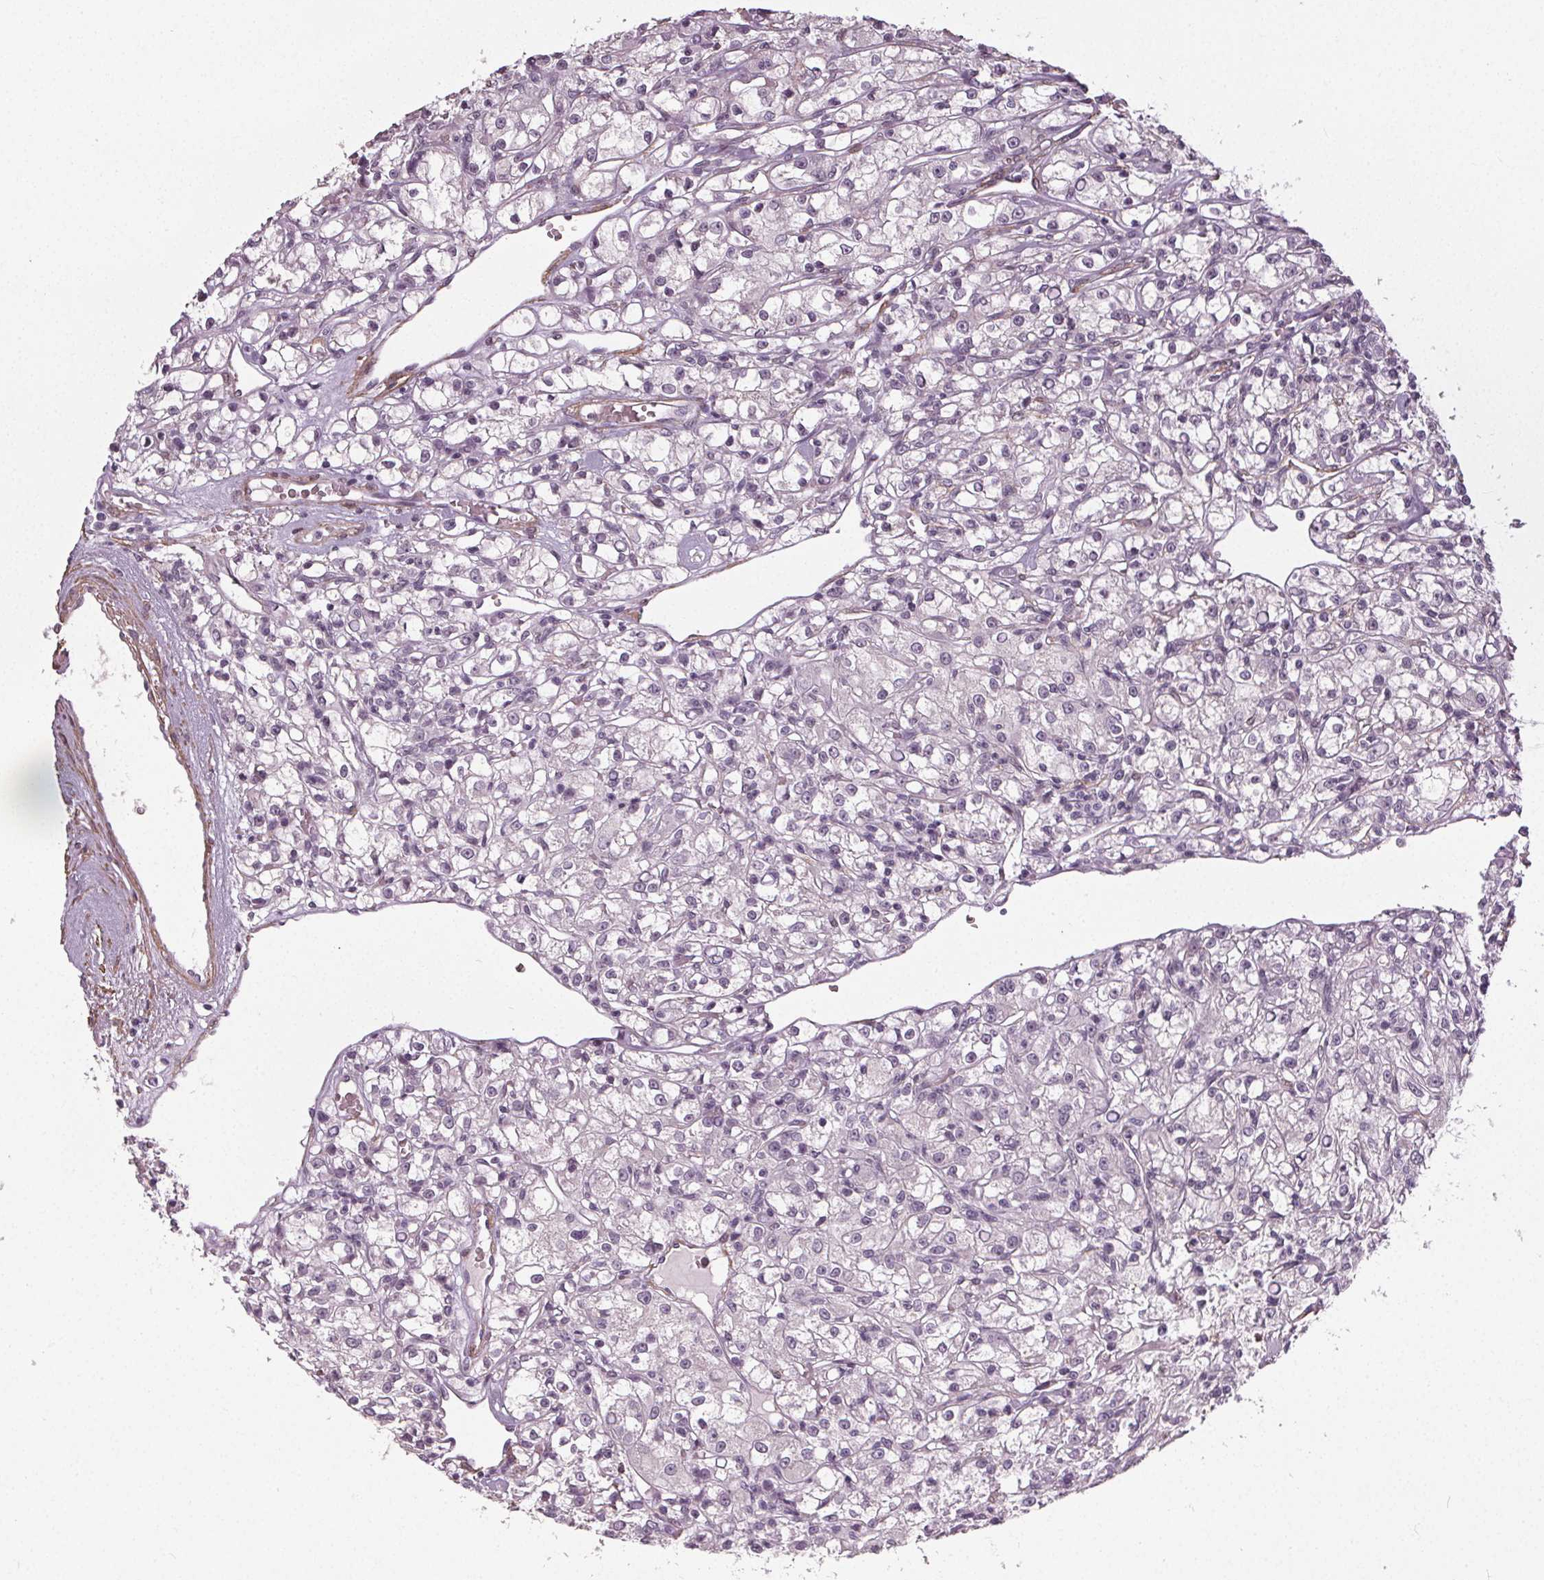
{"staining": {"intensity": "negative", "quantity": "none", "location": "none"}, "tissue": "renal cancer", "cell_type": "Tumor cells", "image_type": "cancer", "snomed": [{"axis": "morphology", "description": "Adenocarcinoma, NOS"}, {"axis": "topography", "description": "Kidney"}], "caption": "Renal cancer (adenocarcinoma) was stained to show a protein in brown. There is no significant staining in tumor cells.", "gene": "PKP1", "patient": {"sex": "female", "age": 59}}